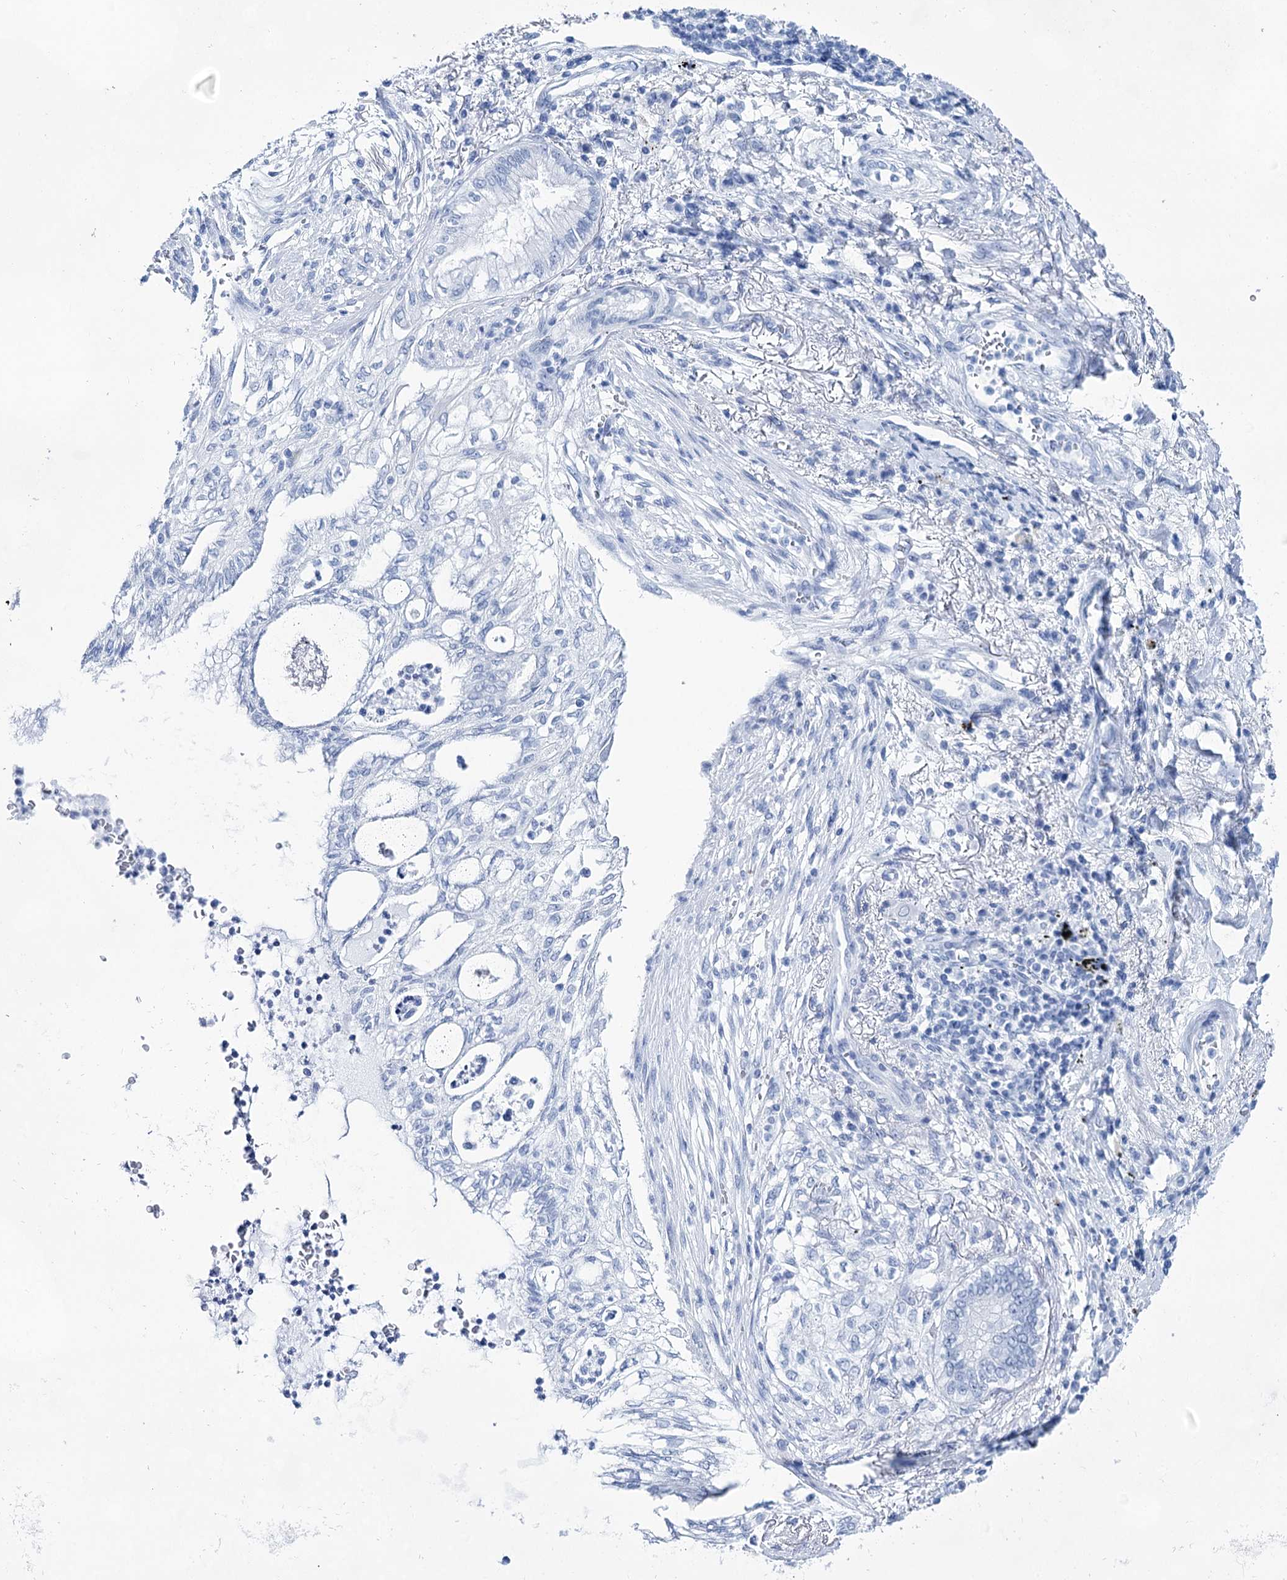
{"staining": {"intensity": "negative", "quantity": "none", "location": "none"}, "tissue": "lung cancer", "cell_type": "Tumor cells", "image_type": "cancer", "snomed": [{"axis": "morphology", "description": "Adenocarcinoma, NOS"}, {"axis": "topography", "description": "Lung"}], "caption": "Tumor cells are negative for brown protein staining in lung cancer.", "gene": "LALBA", "patient": {"sex": "female", "age": 70}}